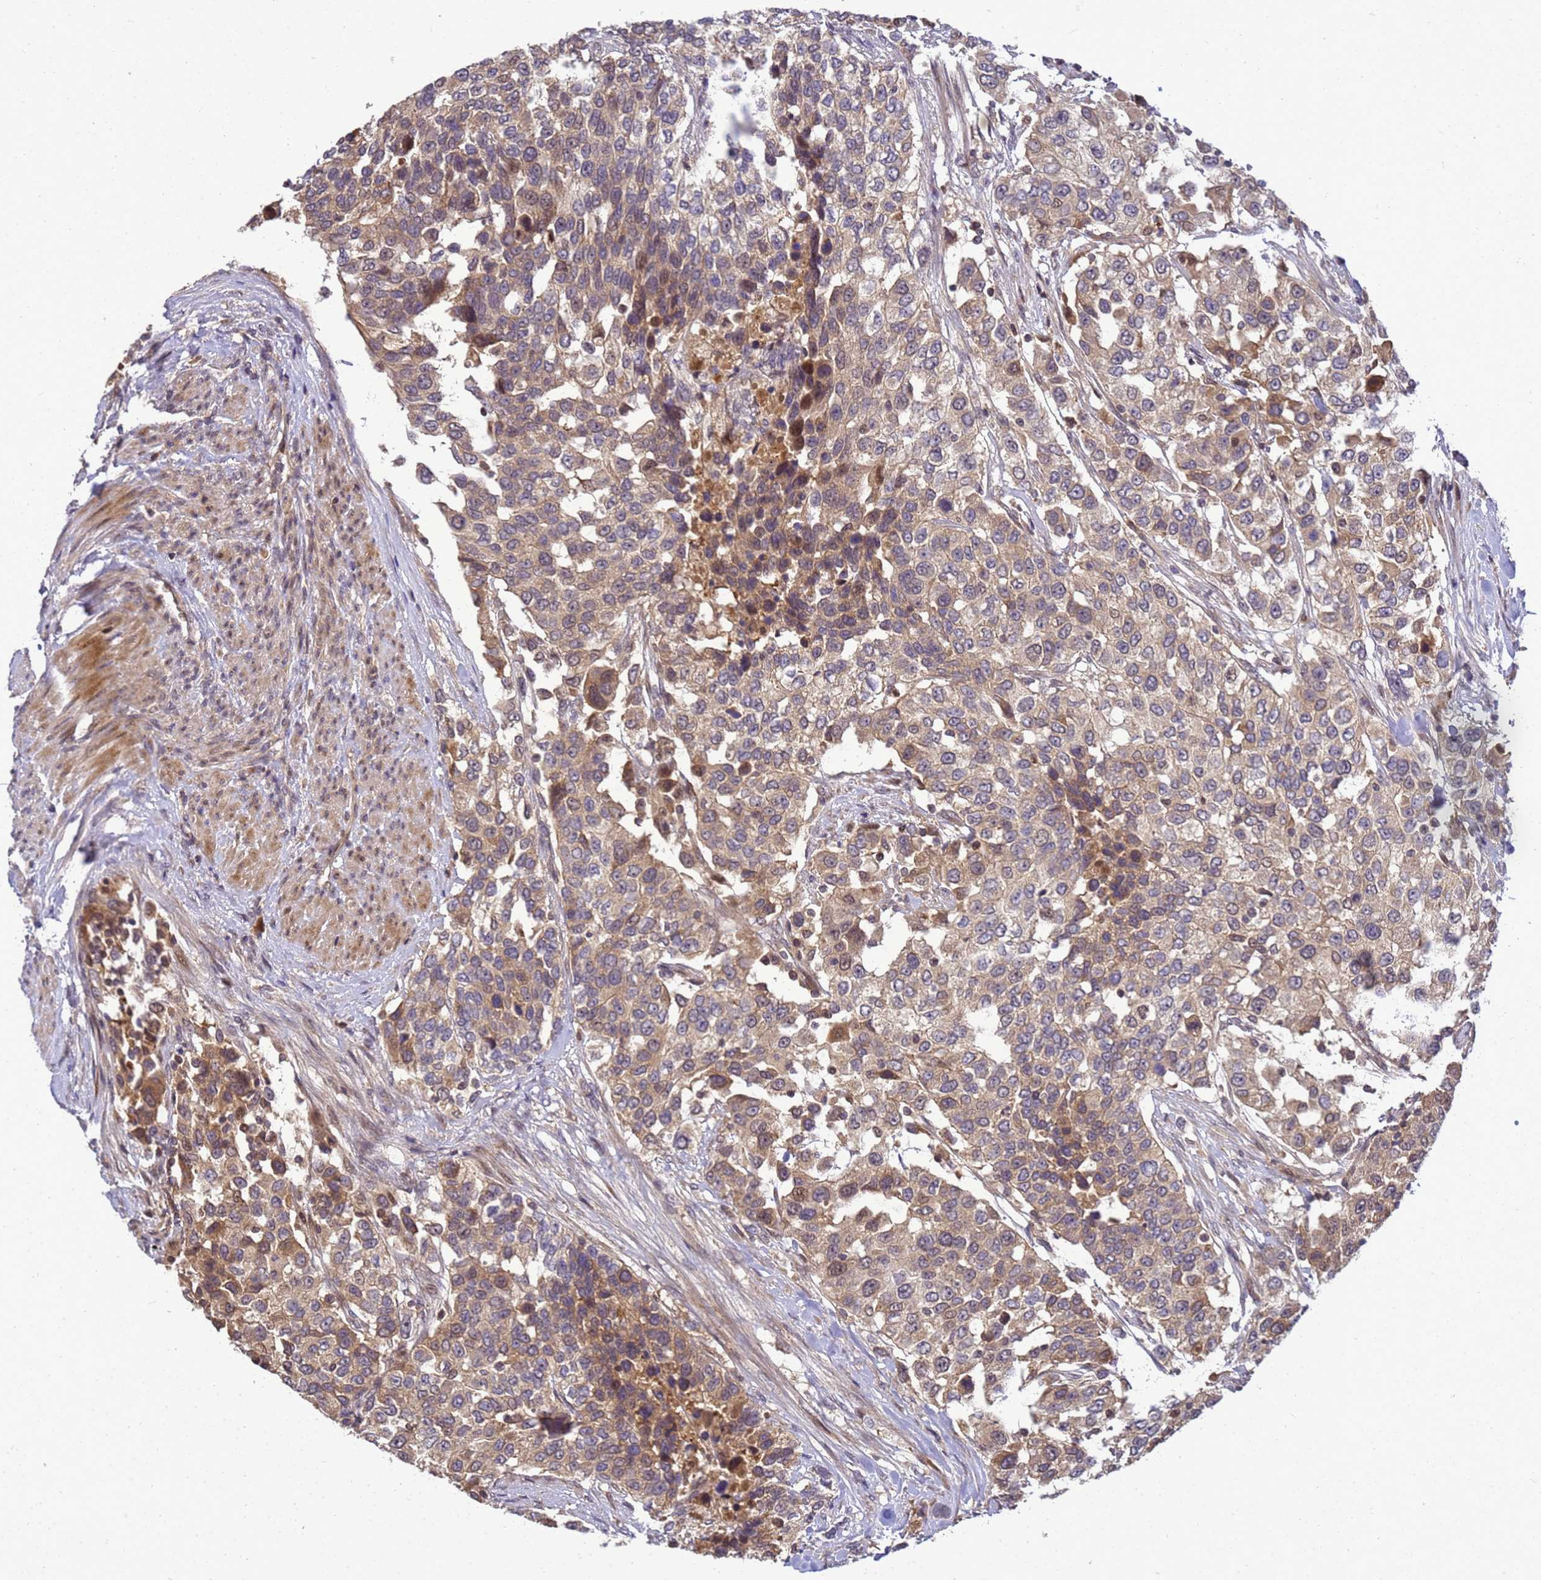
{"staining": {"intensity": "moderate", "quantity": "25%-75%", "location": "cytoplasmic/membranous"}, "tissue": "urothelial cancer", "cell_type": "Tumor cells", "image_type": "cancer", "snomed": [{"axis": "morphology", "description": "Urothelial carcinoma, High grade"}, {"axis": "topography", "description": "Urinary bladder"}], "caption": "There is medium levels of moderate cytoplasmic/membranous expression in tumor cells of urothelial cancer, as demonstrated by immunohistochemical staining (brown color).", "gene": "TMEM74B", "patient": {"sex": "female", "age": 80}}